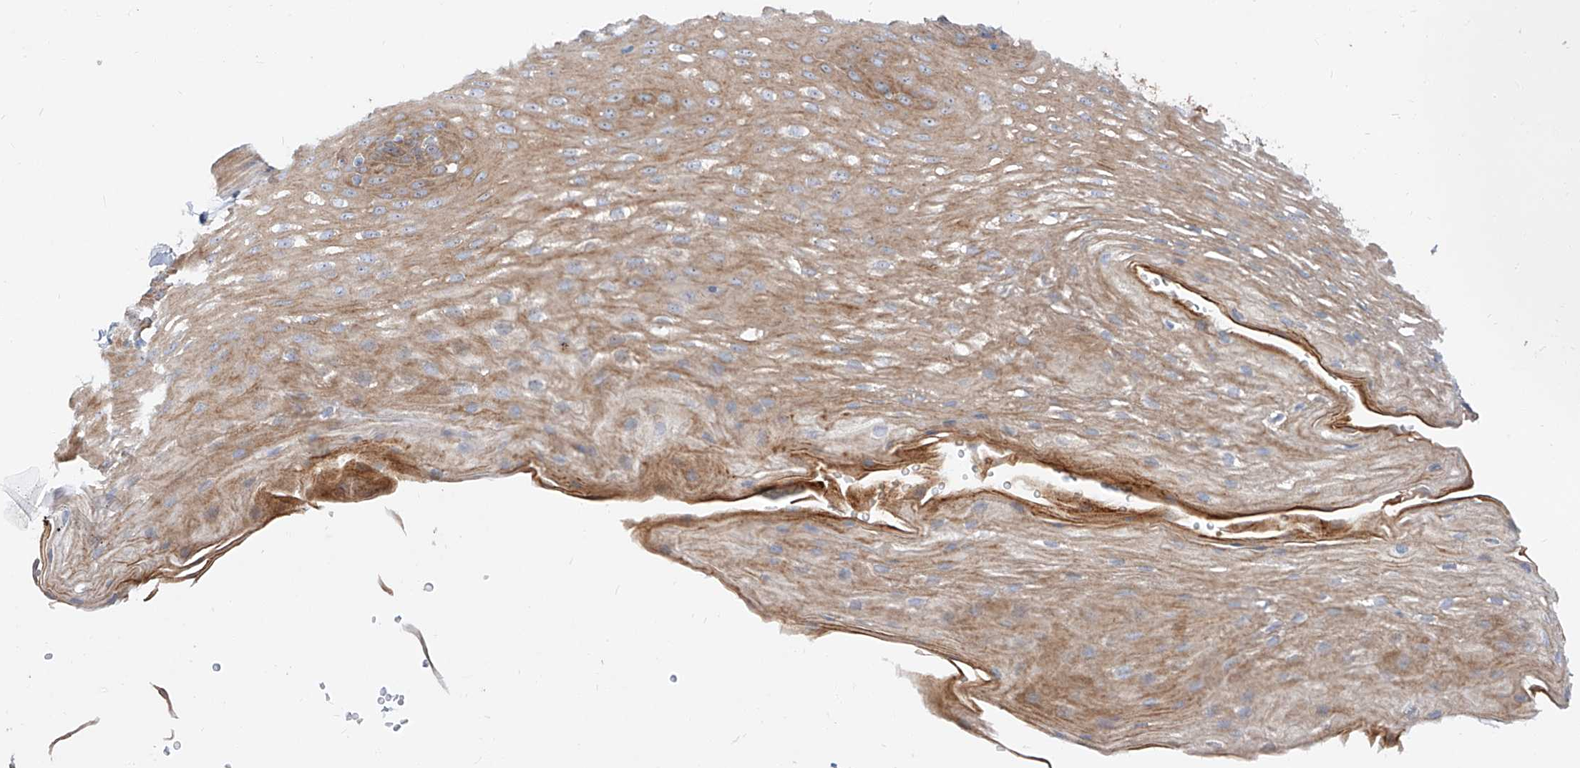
{"staining": {"intensity": "moderate", "quantity": ">75%", "location": "cytoplasmic/membranous"}, "tissue": "esophagus", "cell_type": "Squamous epithelial cells", "image_type": "normal", "snomed": [{"axis": "morphology", "description": "Normal tissue, NOS"}, {"axis": "topography", "description": "Esophagus"}], "caption": "This photomicrograph demonstrates immunohistochemistry staining of benign human esophagus, with medium moderate cytoplasmic/membranous expression in about >75% of squamous epithelial cells.", "gene": "DIRAS3", "patient": {"sex": "female", "age": 66}}